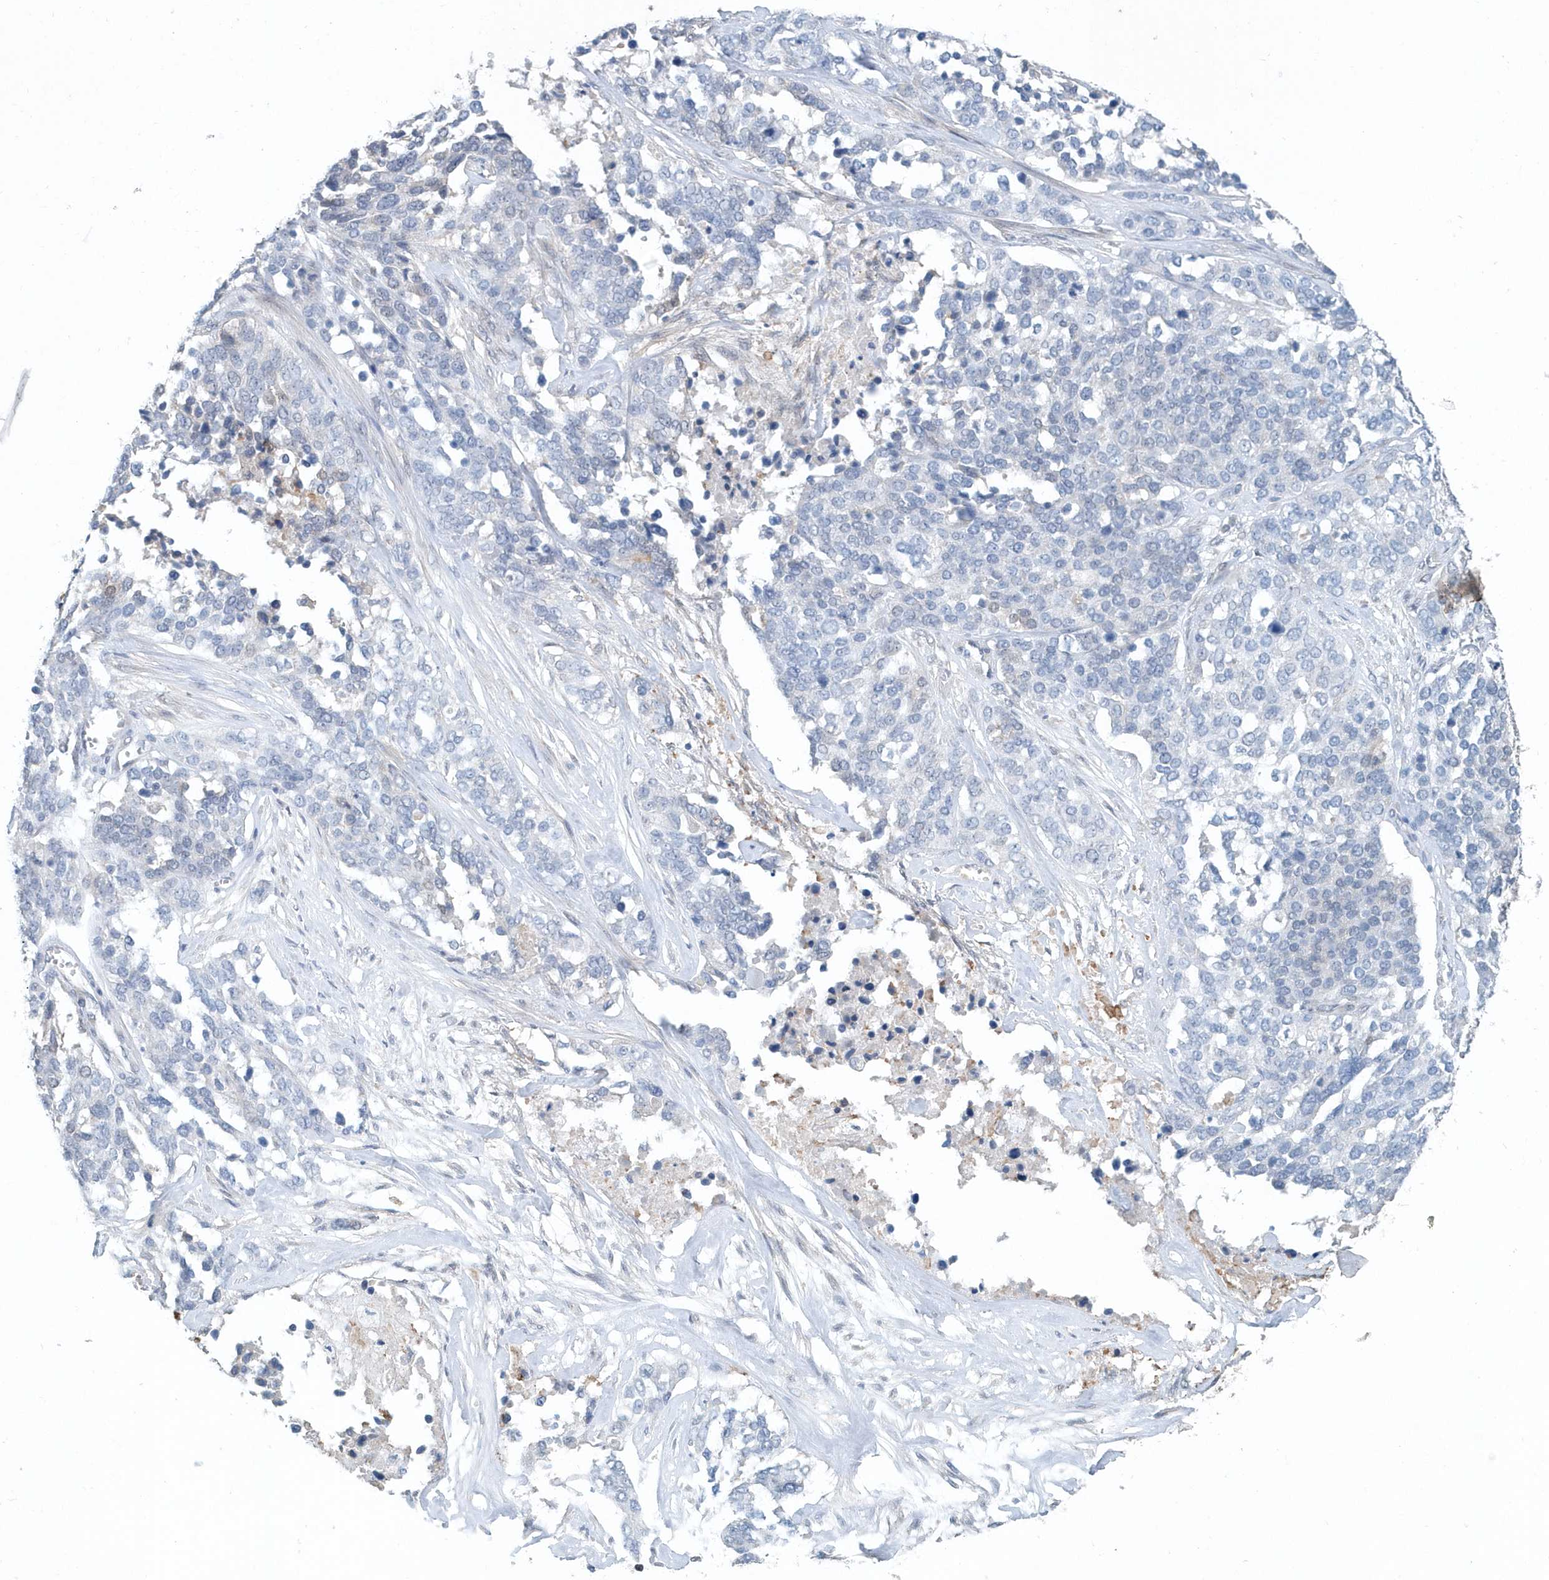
{"staining": {"intensity": "negative", "quantity": "none", "location": "none"}, "tissue": "ovarian cancer", "cell_type": "Tumor cells", "image_type": "cancer", "snomed": [{"axis": "morphology", "description": "Cystadenocarcinoma, serous, NOS"}, {"axis": "topography", "description": "Ovary"}], "caption": "IHC micrograph of neoplastic tissue: ovarian cancer stained with DAB (3,3'-diaminobenzidine) shows no significant protein positivity in tumor cells.", "gene": "PFN2", "patient": {"sex": "female", "age": 44}}